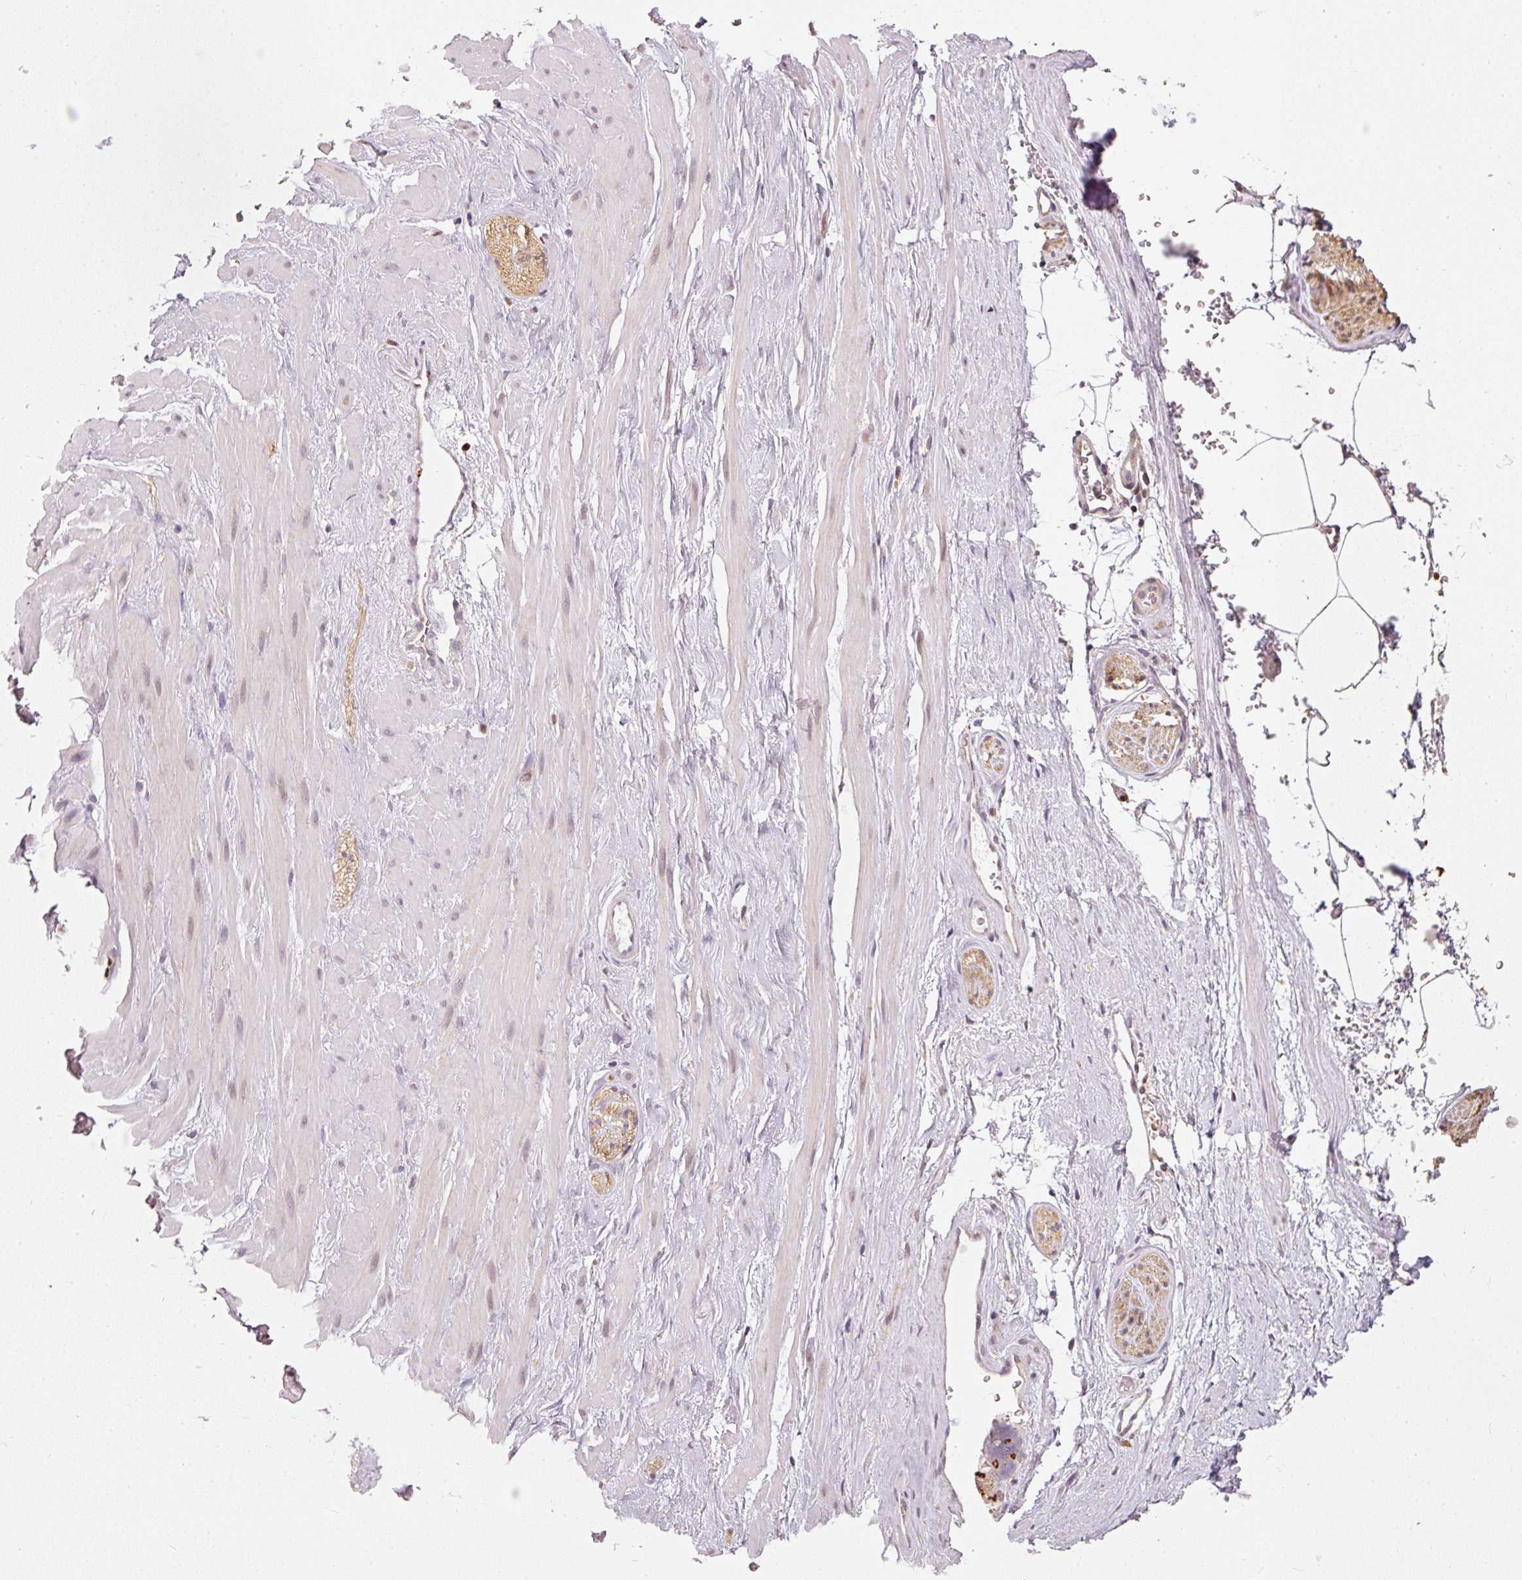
{"staining": {"intensity": "negative", "quantity": "none", "location": "none"}, "tissue": "adipose tissue", "cell_type": "Adipocytes", "image_type": "normal", "snomed": [{"axis": "morphology", "description": "Normal tissue, NOS"}, {"axis": "topography", "description": "Prostate"}, {"axis": "topography", "description": "Peripheral nerve tissue"}], "caption": "This is an immunohistochemistry histopathology image of benign human adipose tissue. There is no positivity in adipocytes.", "gene": "MTHFD1L", "patient": {"sex": "male", "age": 61}}